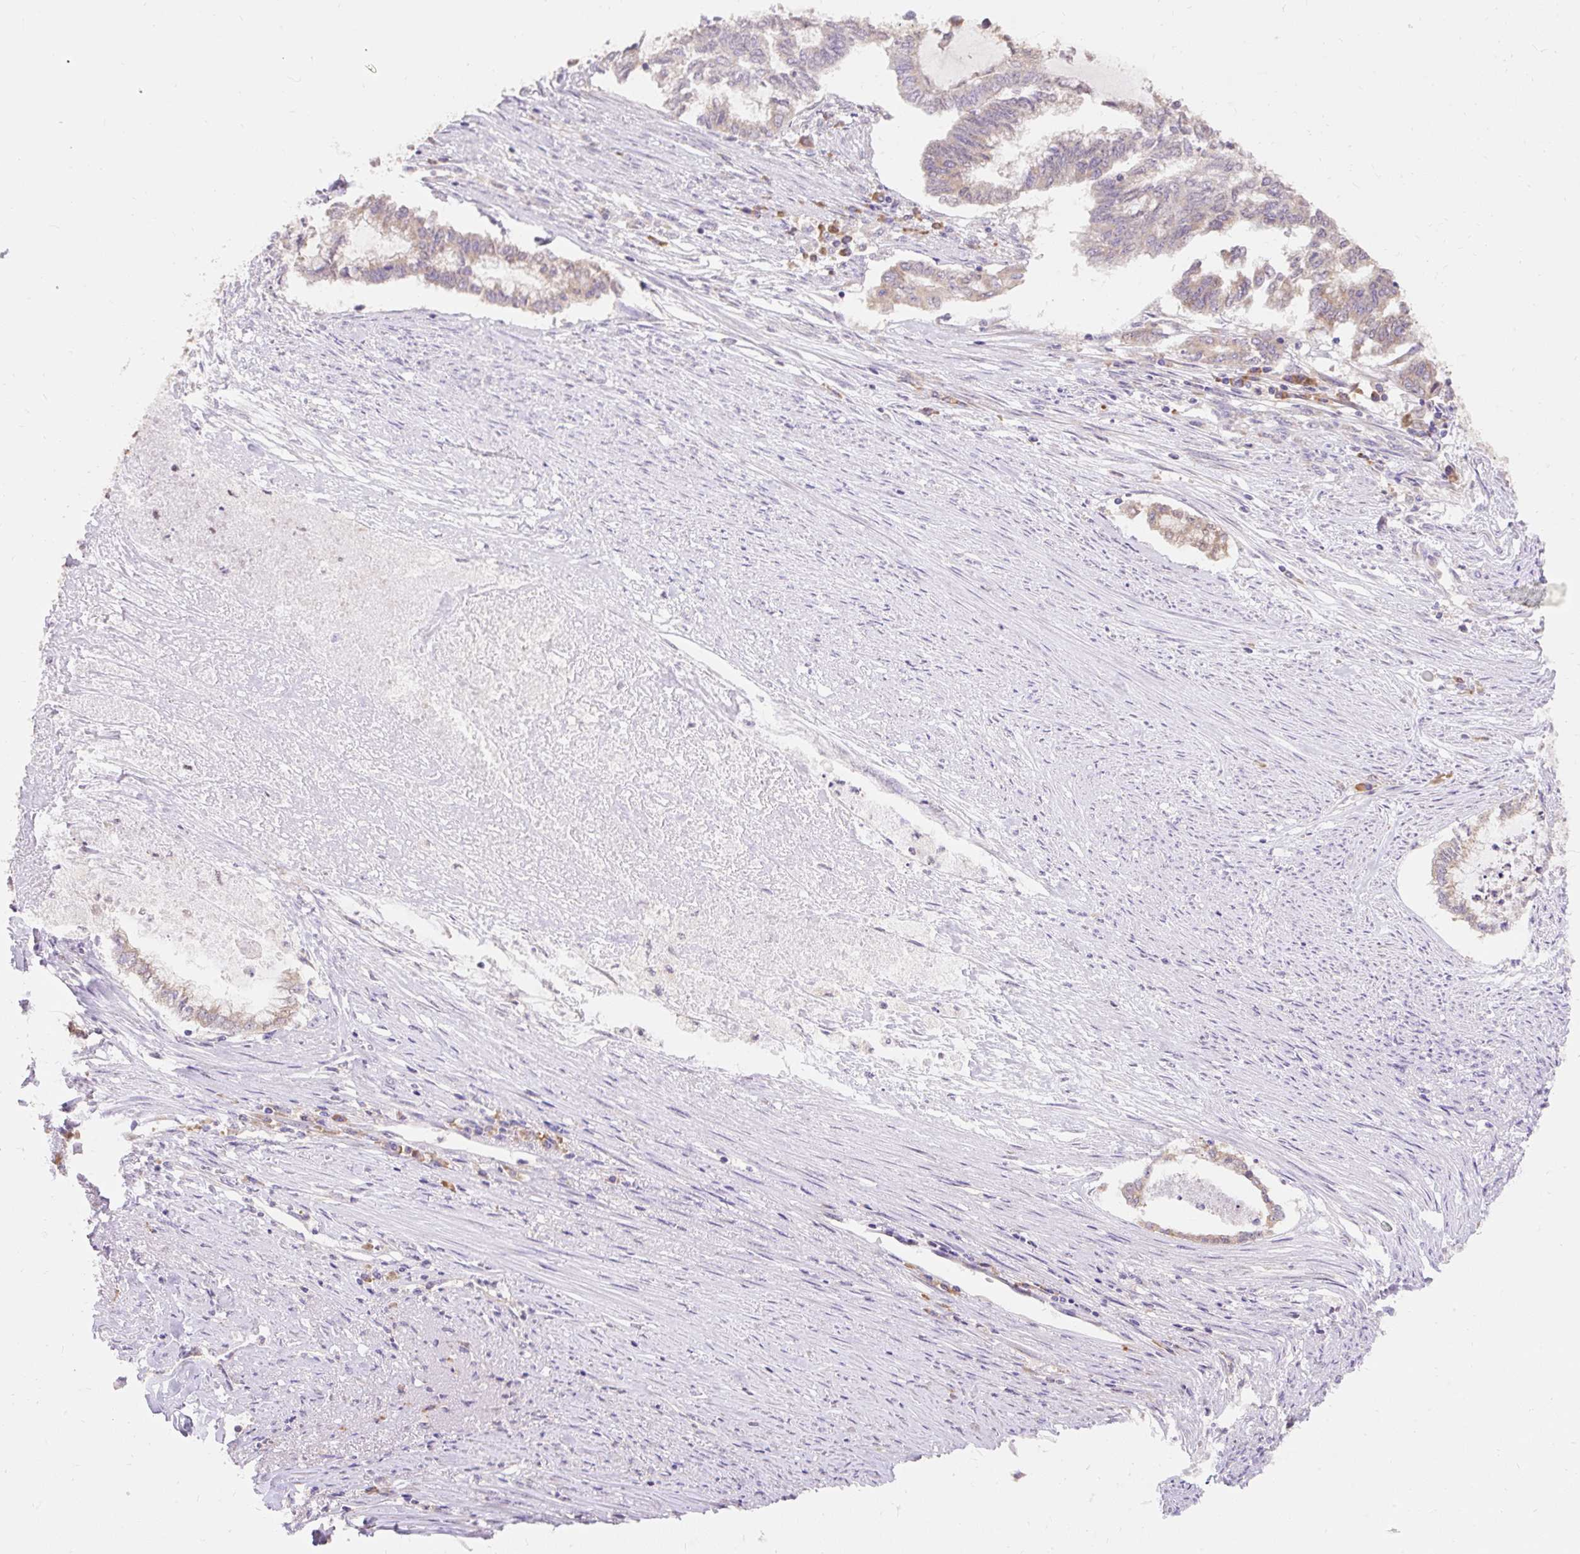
{"staining": {"intensity": "weak", "quantity": "25%-75%", "location": "cytoplasmic/membranous"}, "tissue": "endometrial cancer", "cell_type": "Tumor cells", "image_type": "cancer", "snomed": [{"axis": "morphology", "description": "Adenocarcinoma, NOS"}, {"axis": "topography", "description": "Endometrium"}], "caption": "A low amount of weak cytoplasmic/membranous staining is seen in approximately 25%-75% of tumor cells in endometrial adenocarcinoma tissue.", "gene": "SEC63", "patient": {"sex": "female", "age": 79}}